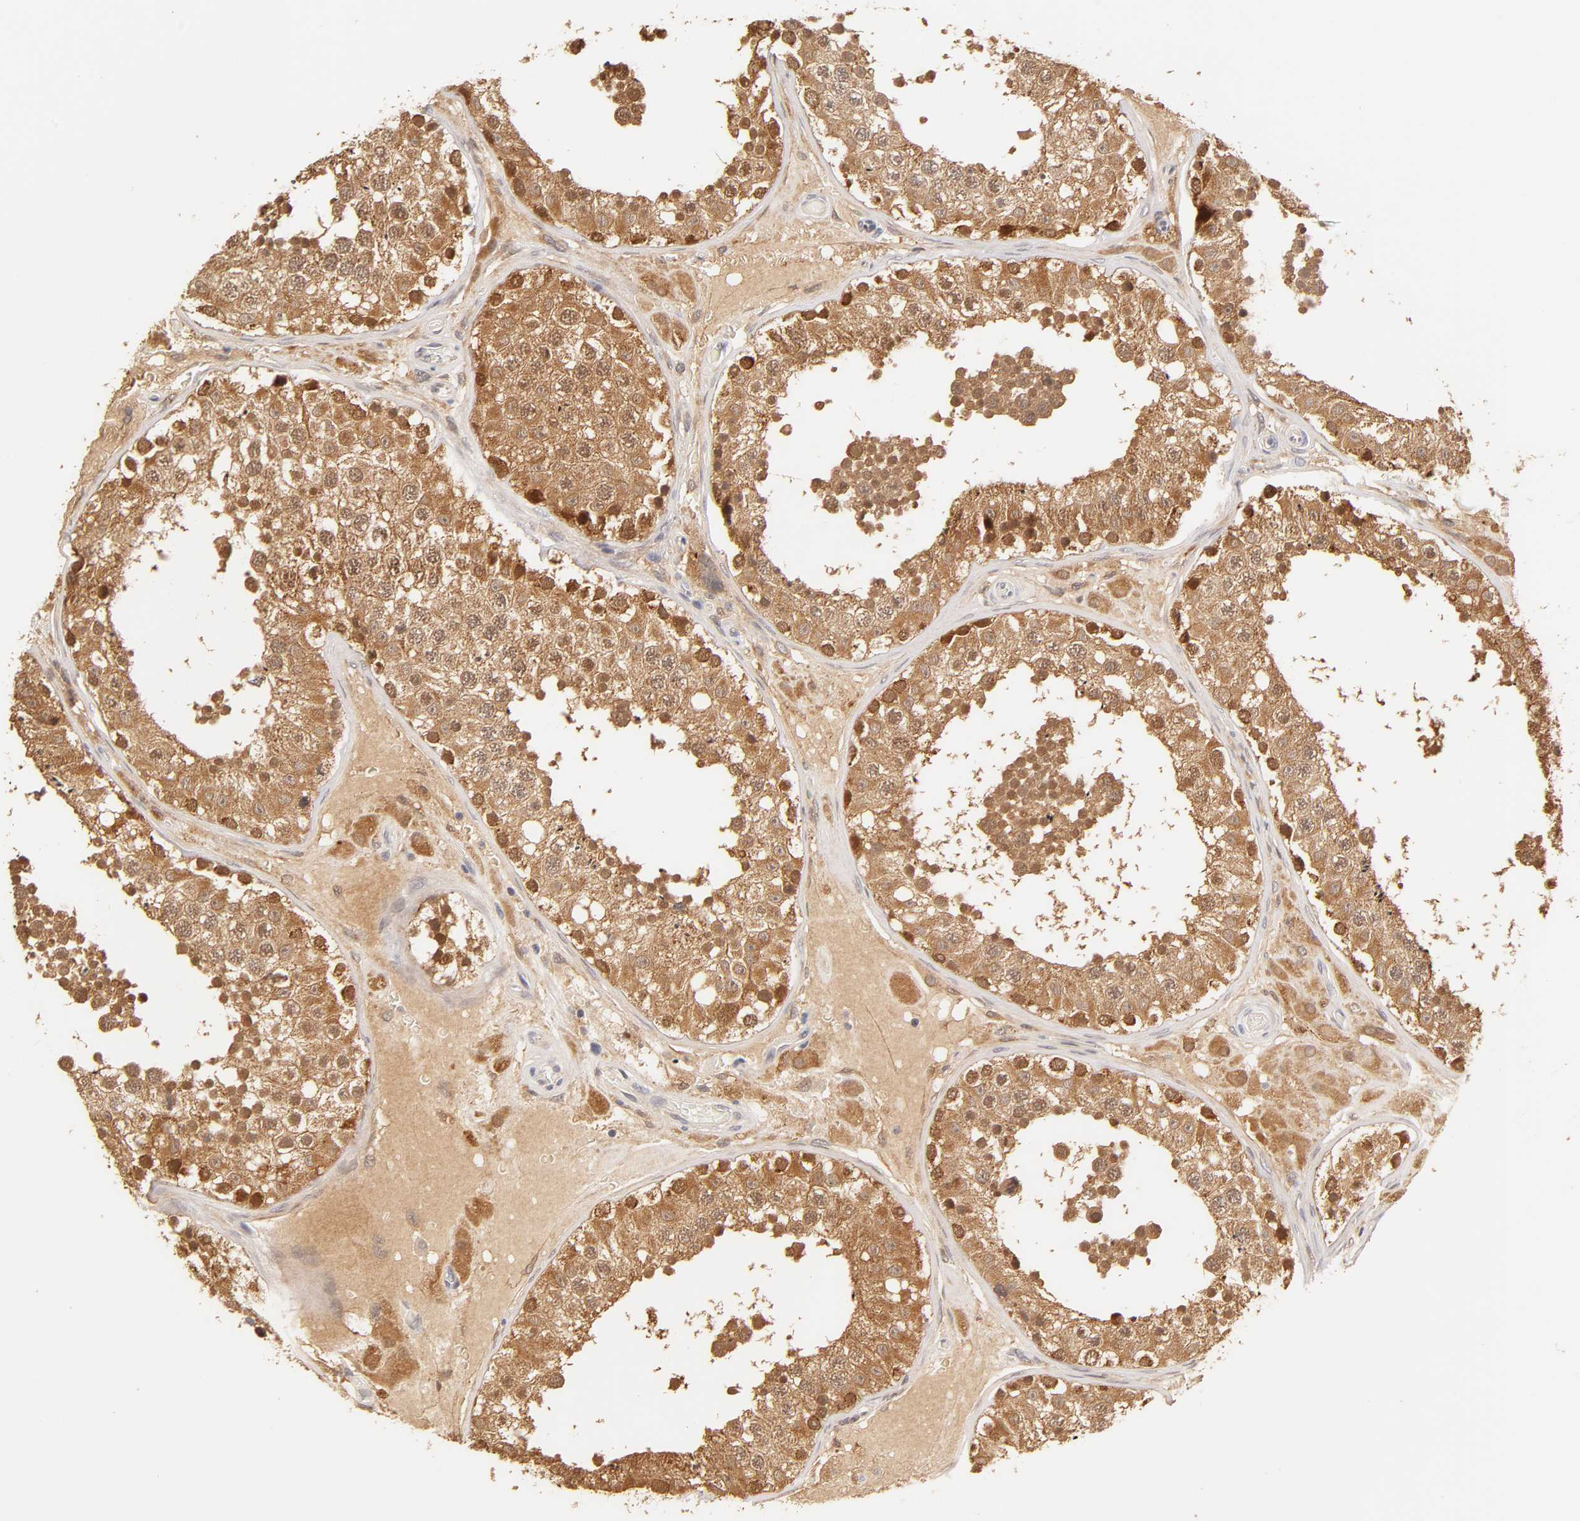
{"staining": {"intensity": "strong", "quantity": ">75%", "location": "cytoplasmic/membranous,nuclear"}, "tissue": "testis", "cell_type": "Cells in seminiferous ducts", "image_type": "normal", "snomed": [{"axis": "morphology", "description": "Normal tissue, NOS"}, {"axis": "topography", "description": "Testis"}], "caption": "Cells in seminiferous ducts display high levels of strong cytoplasmic/membranous,nuclear positivity in approximately >75% of cells in normal human testis.", "gene": "GSTZ1", "patient": {"sex": "male", "age": 26}}